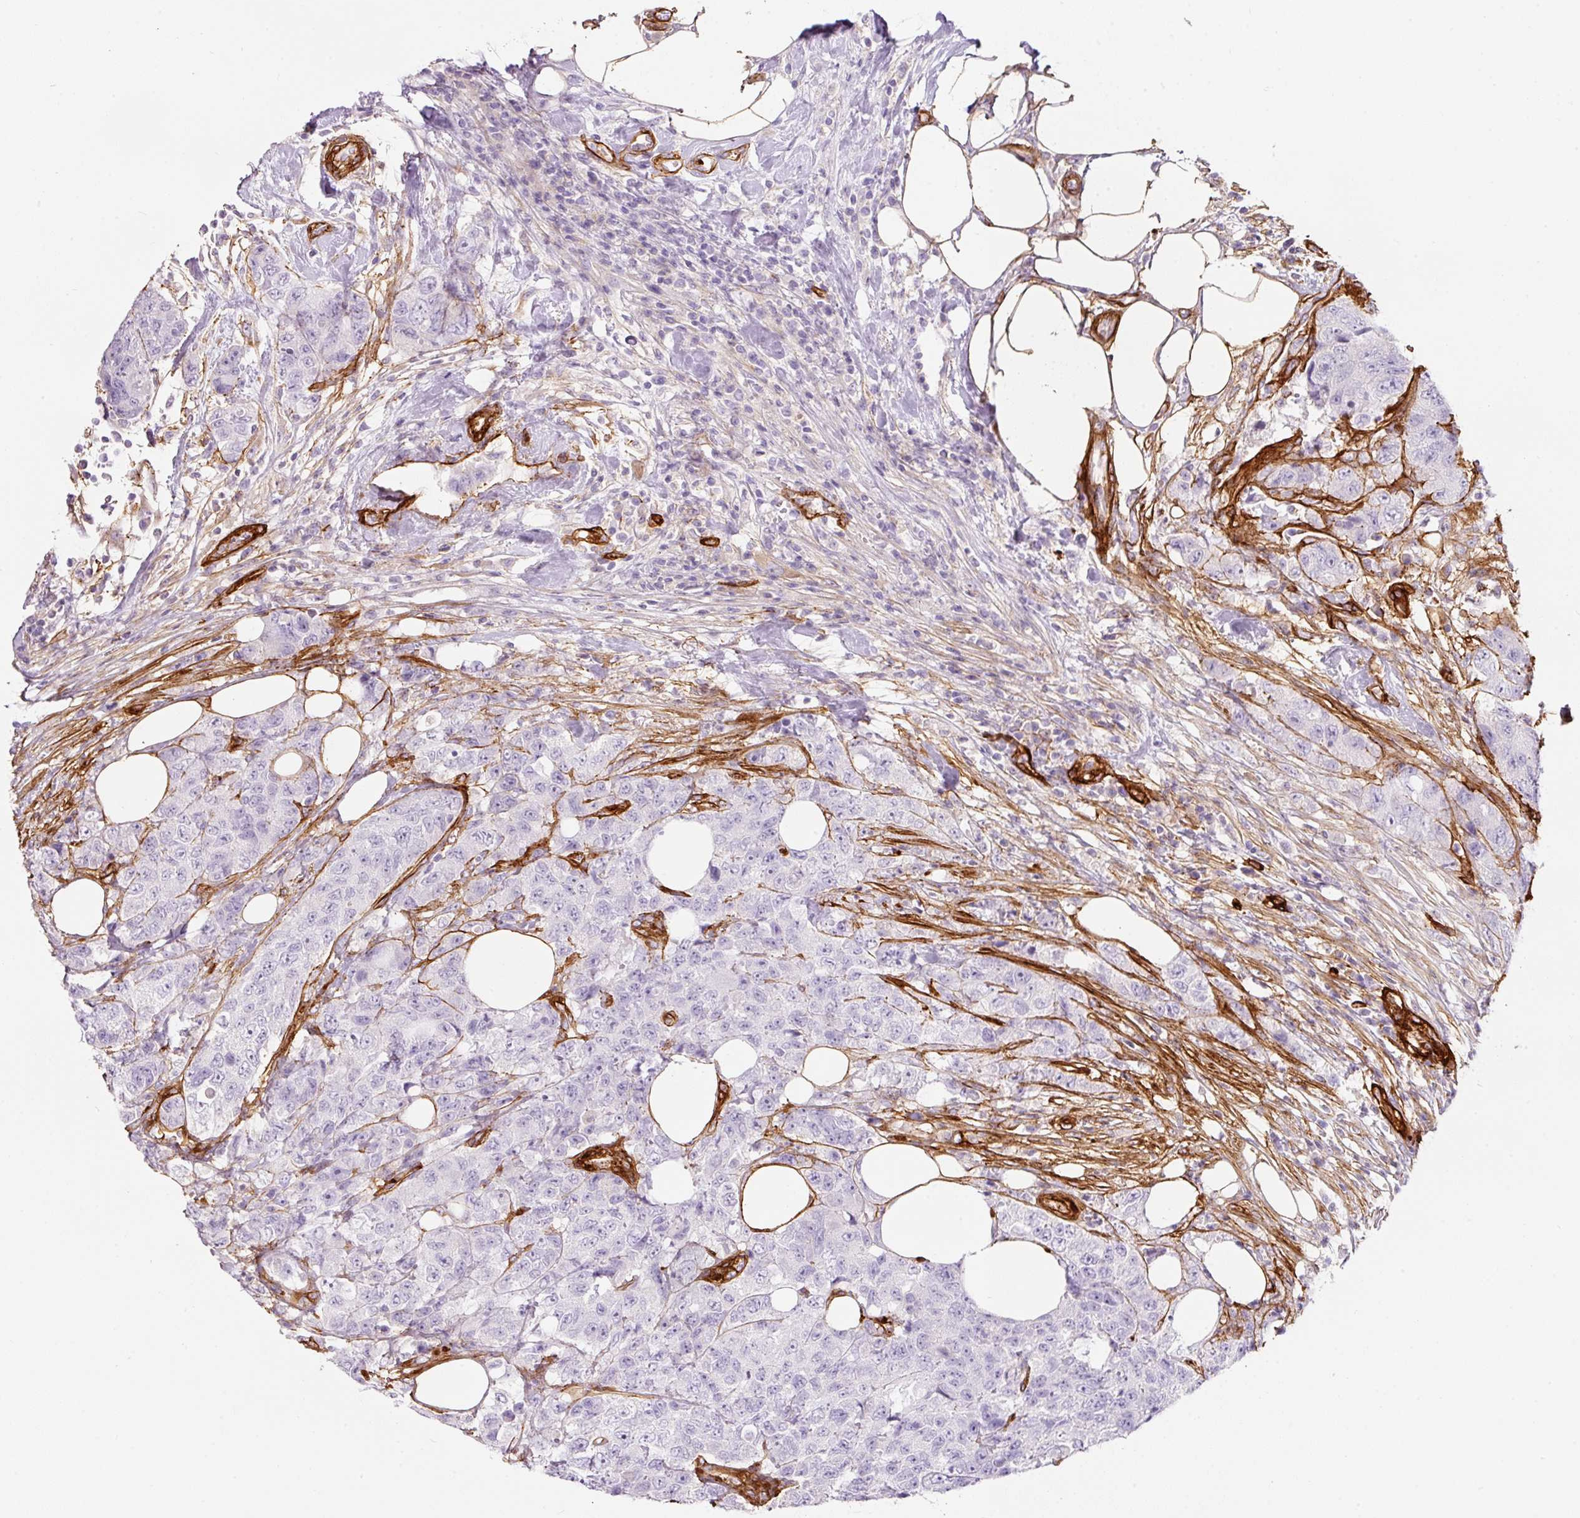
{"staining": {"intensity": "negative", "quantity": "none", "location": "none"}, "tissue": "urothelial cancer", "cell_type": "Tumor cells", "image_type": "cancer", "snomed": [{"axis": "morphology", "description": "Urothelial carcinoma, High grade"}, {"axis": "topography", "description": "Urinary bladder"}], "caption": "Immunohistochemical staining of urothelial cancer displays no significant staining in tumor cells.", "gene": "LOXL4", "patient": {"sex": "female", "age": 78}}